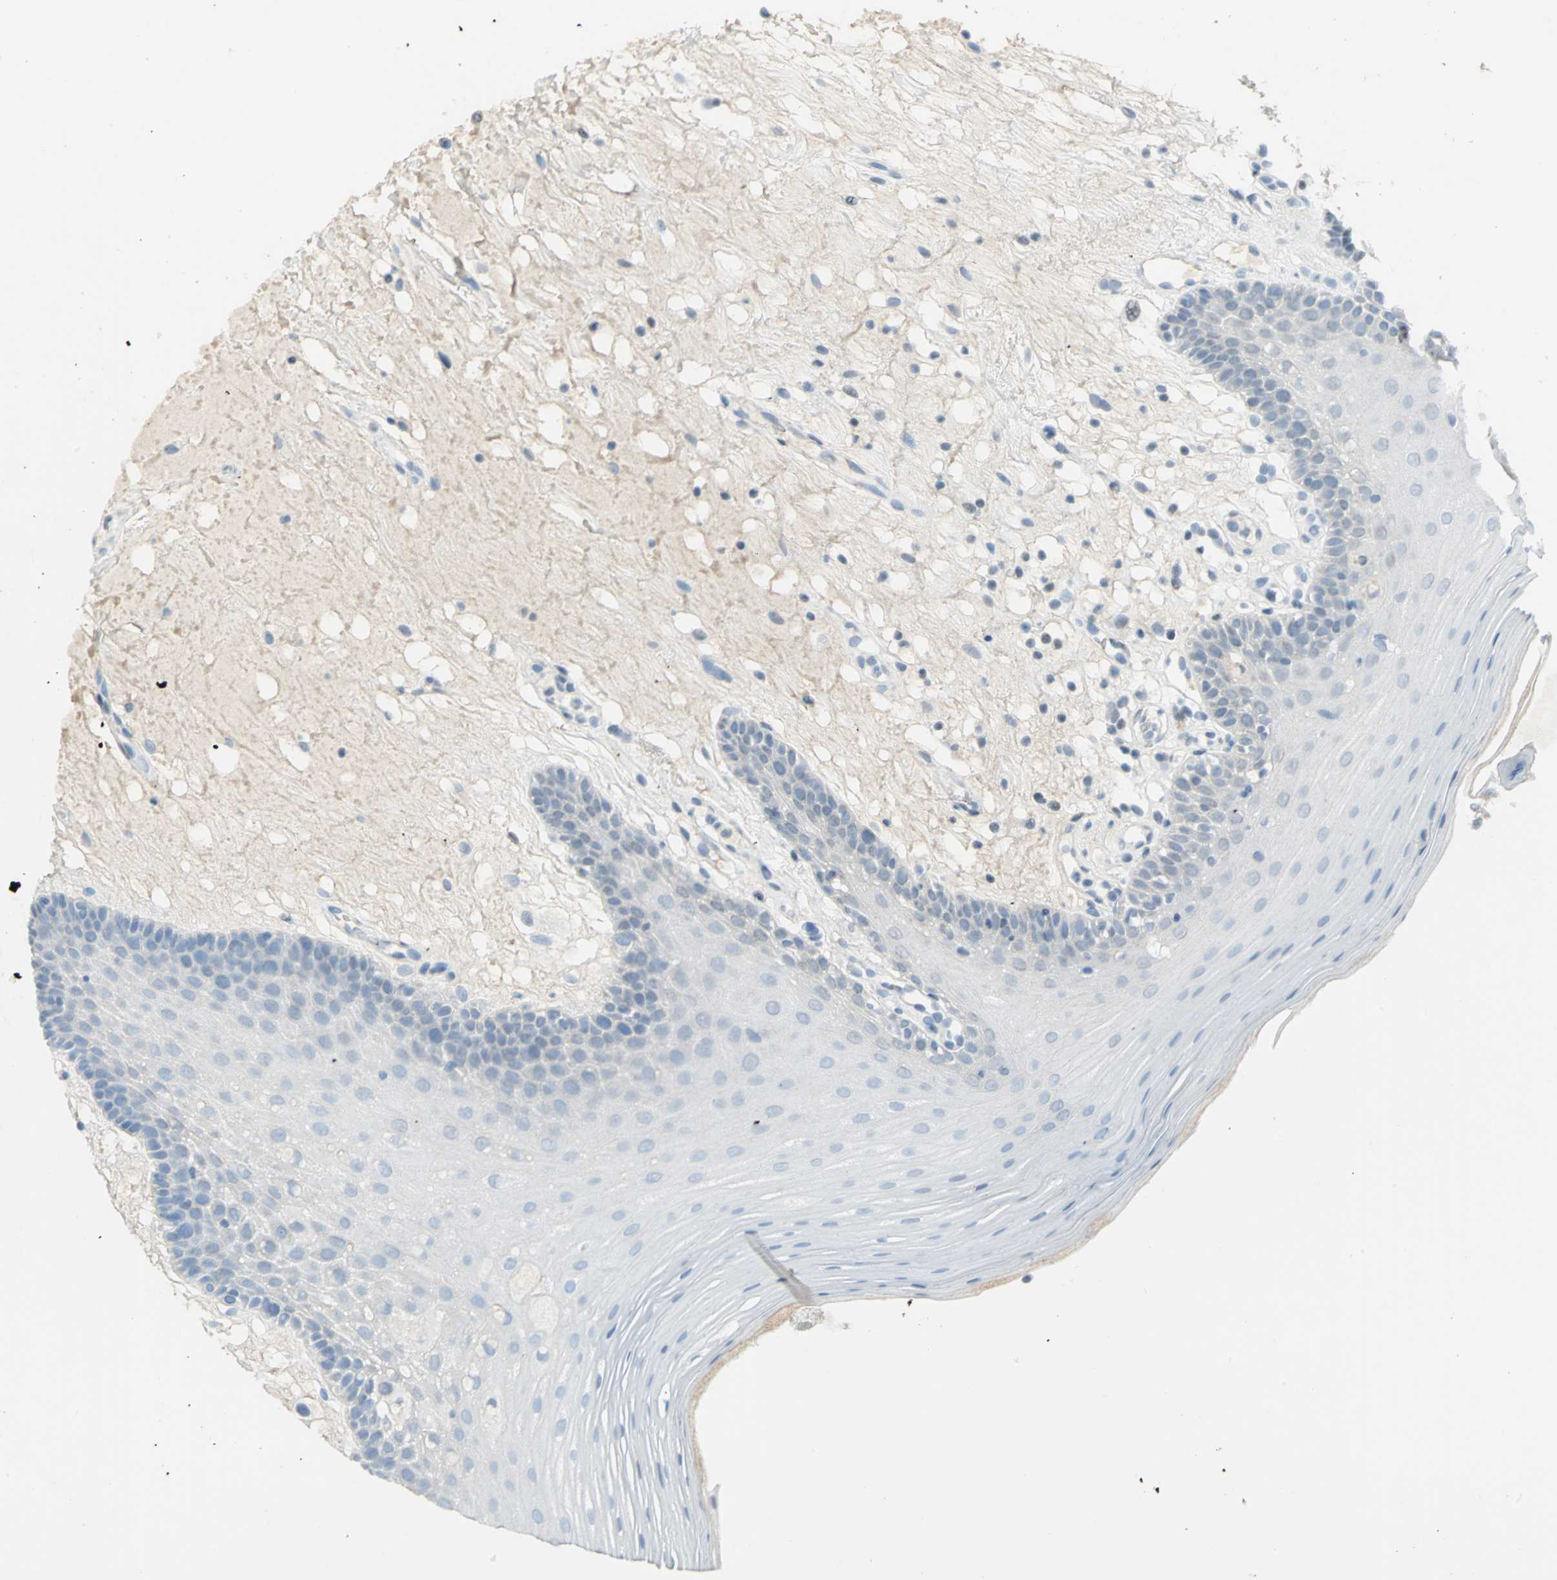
{"staining": {"intensity": "moderate", "quantity": "25%-75%", "location": "nuclear"}, "tissue": "oral mucosa", "cell_type": "Squamous epithelial cells", "image_type": "normal", "snomed": [{"axis": "morphology", "description": "Normal tissue, NOS"}, {"axis": "morphology", "description": "Squamous cell carcinoma, NOS"}, {"axis": "topography", "description": "Skeletal muscle"}, {"axis": "topography", "description": "Oral tissue"}, {"axis": "topography", "description": "Head-Neck"}], "caption": "A high-resolution micrograph shows immunohistochemistry staining of benign oral mucosa, which exhibits moderate nuclear expression in about 25%-75% of squamous epithelial cells.", "gene": "CCNT1", "patient": {"sex": "male", "age": 71}}